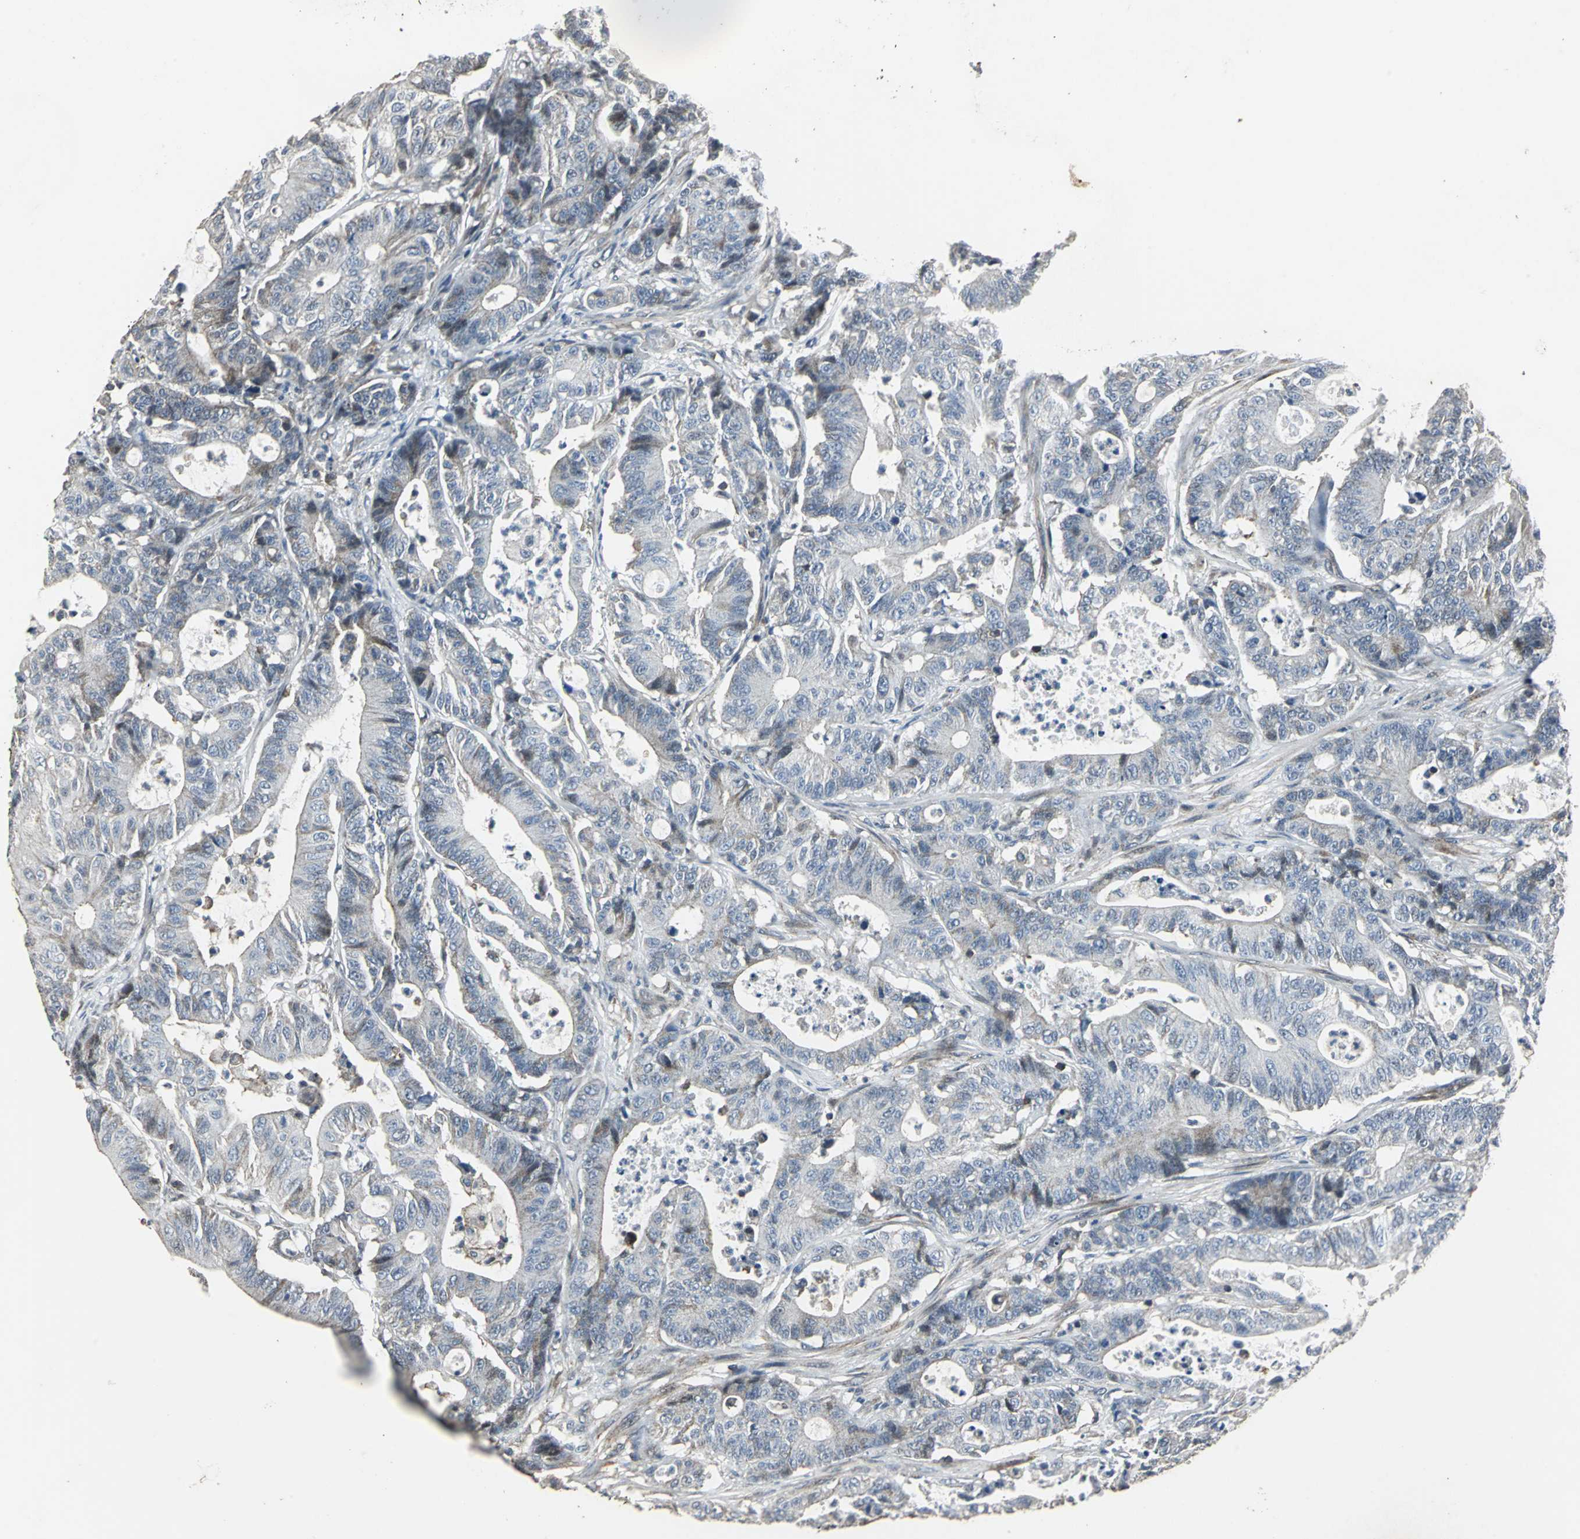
{"staining": {"intensity": "weak", "quantity": "25%-75%", "location": "cytoplasmic/membranous"}, "tissue": "colorectal cancer", "cell_type": "Tumor cells", "image_type": "cancer", "snomed": [{"axis": "morphology", "description": "Adenocarcinoma, NOS"}, {"axis": "topography", "description": "Colon"}], "caption": "This is a photomicrograph of immunohistochemistry staining of adenocarcinoma (colorectal), which shows weak expression in the cytoplasmic/membranous of tumor cells.", "gene": "DNAJB4", "patient": {"sex": "female", "age": 84}}